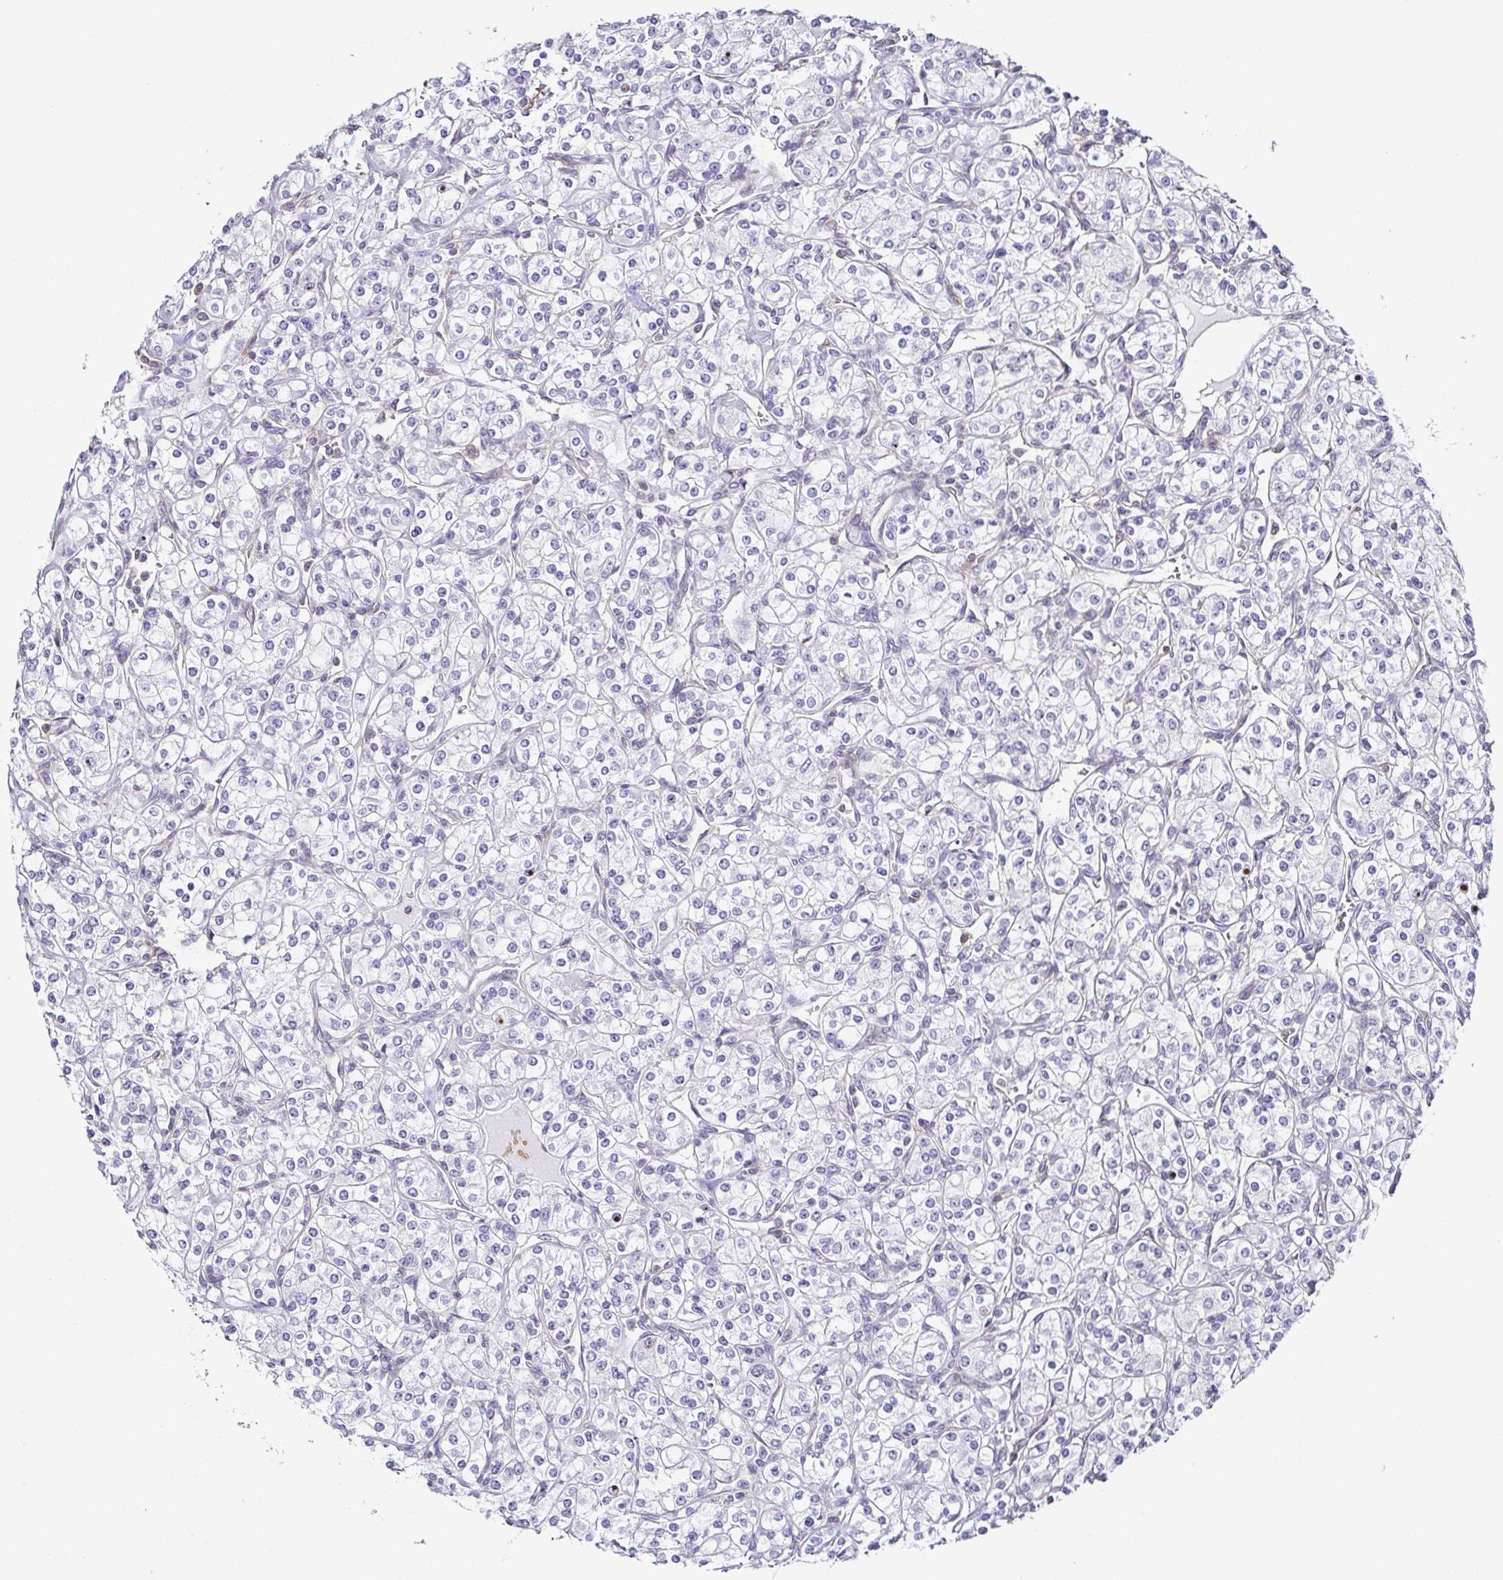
{"staining": {"intensity": "negative", "quantity": "none", "location": "none"}, "tissue": "renal cancer", "cell_type": "Tumor cells", "image_type": "cancer", "snomed": [{"axis": "morphology", "description": "Adenocarcinoma, NOS"}, {"axis": "topography", "description": "Kidney"}], "caption": "High magnification brightfield microscopy of renal cancer (adenocarcinoma) stained with DAB (brown) and counterstained with hematoxylin (blue): tumor cells show no significant expression.", "gene": "FAM162B", "patient": {"sex": "male", "age": 77}}